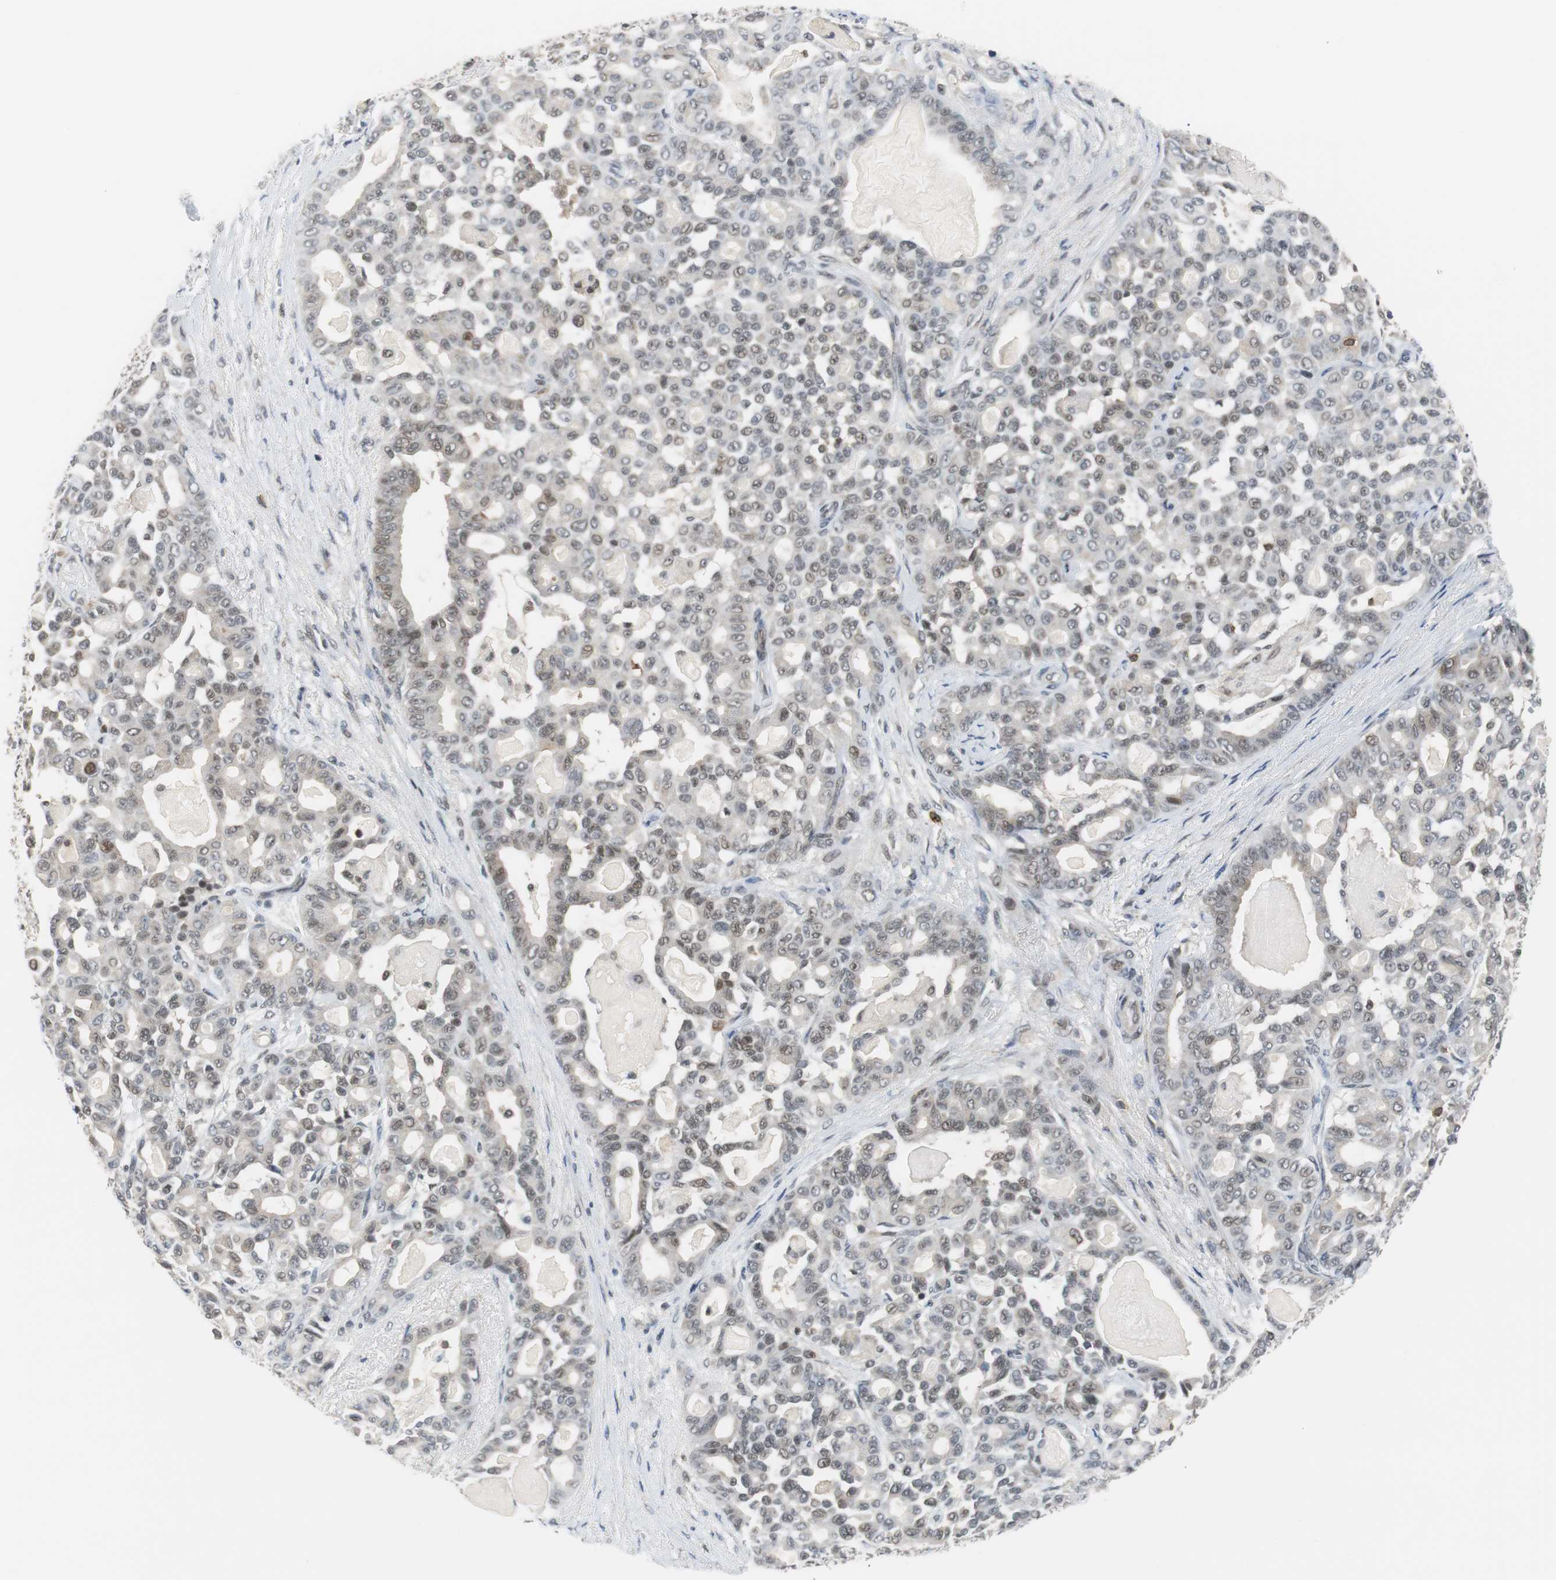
{"staining": {"intensity": "weak", "quantity": "25%-75%", "location": "cytoplasmic/membranous,nuclear"}, "tissue": "pancreatic cancer", "cell_type": "Tumor cells", "image_type": "cancer", "snomed": [{"axis": "morphology", "description": "Adenocarcinoma, NOS"}, {"axis": "topography", "description": "Pancreas"}], "caption": "Pancreatic adenocarcinoma was stained to show a protein in brown. There is low levels of weak cytoplasmic/membranous and nuclear staining in approximately 25%-75% of tumor cells.", "gene": "SIRT1", "patient": {"sex": "male", "age": 63}}